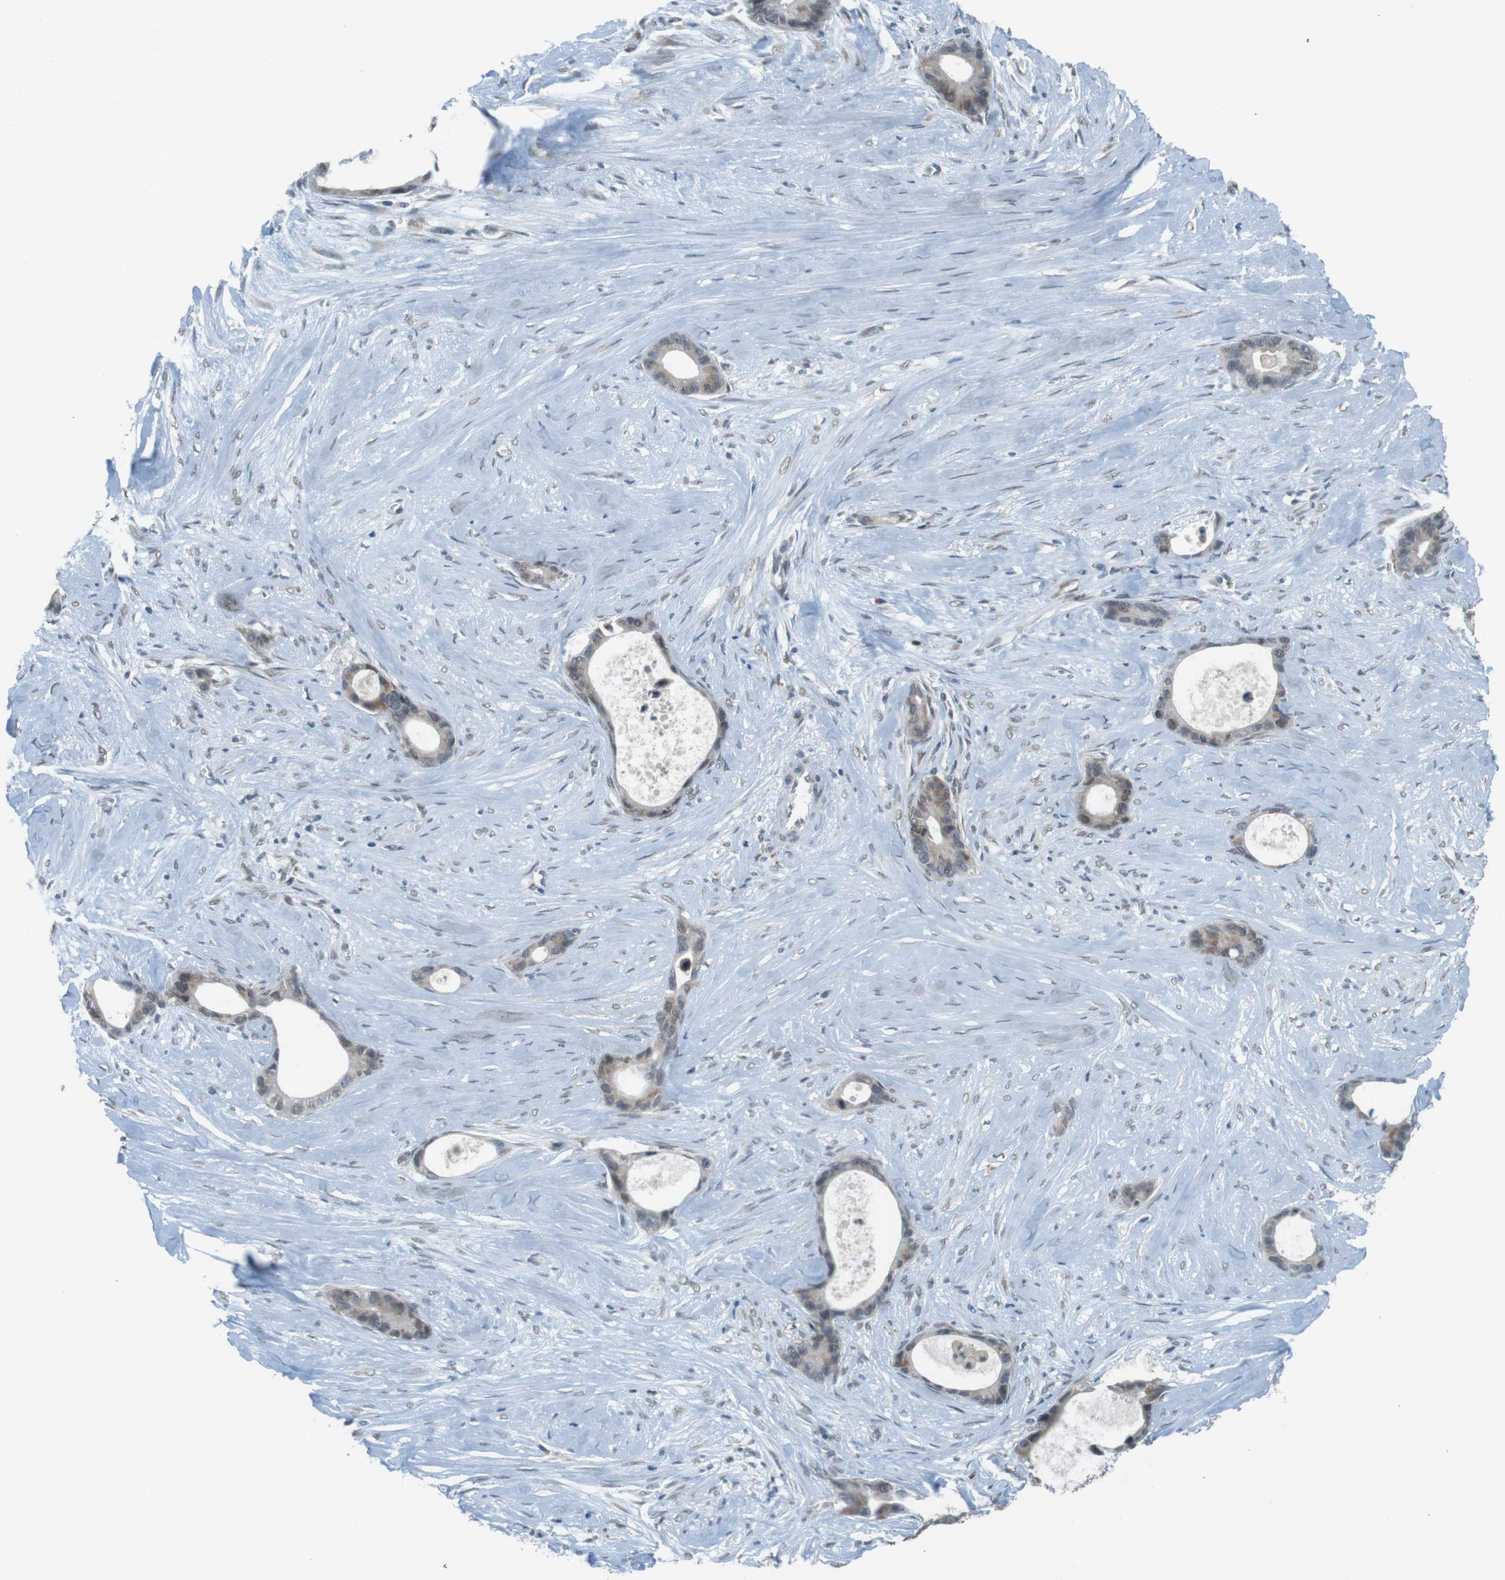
{"staining": {"intensity": "weak", "quantity": "25%-75%", "location": "cytoplasmic/membranous"}, "tissue": "liver cancer", "cell_type": "Tumor cells", "image_type": "cancer", "snomed": [{"axis": "morphology", "description": "Cholangiocarcinoma"}, {"axis": "topography", "description": "Liver"}], "caption": "Weak cytoplasmic/membranous positivity for a protein is appreciated in approximately 25%-75% of tumor cells of cholangiocarcinoma (liver) using immunohistochemistry (IHC).", "gene": "FZD10", "patient": {"sex": "female", "age": 55}}